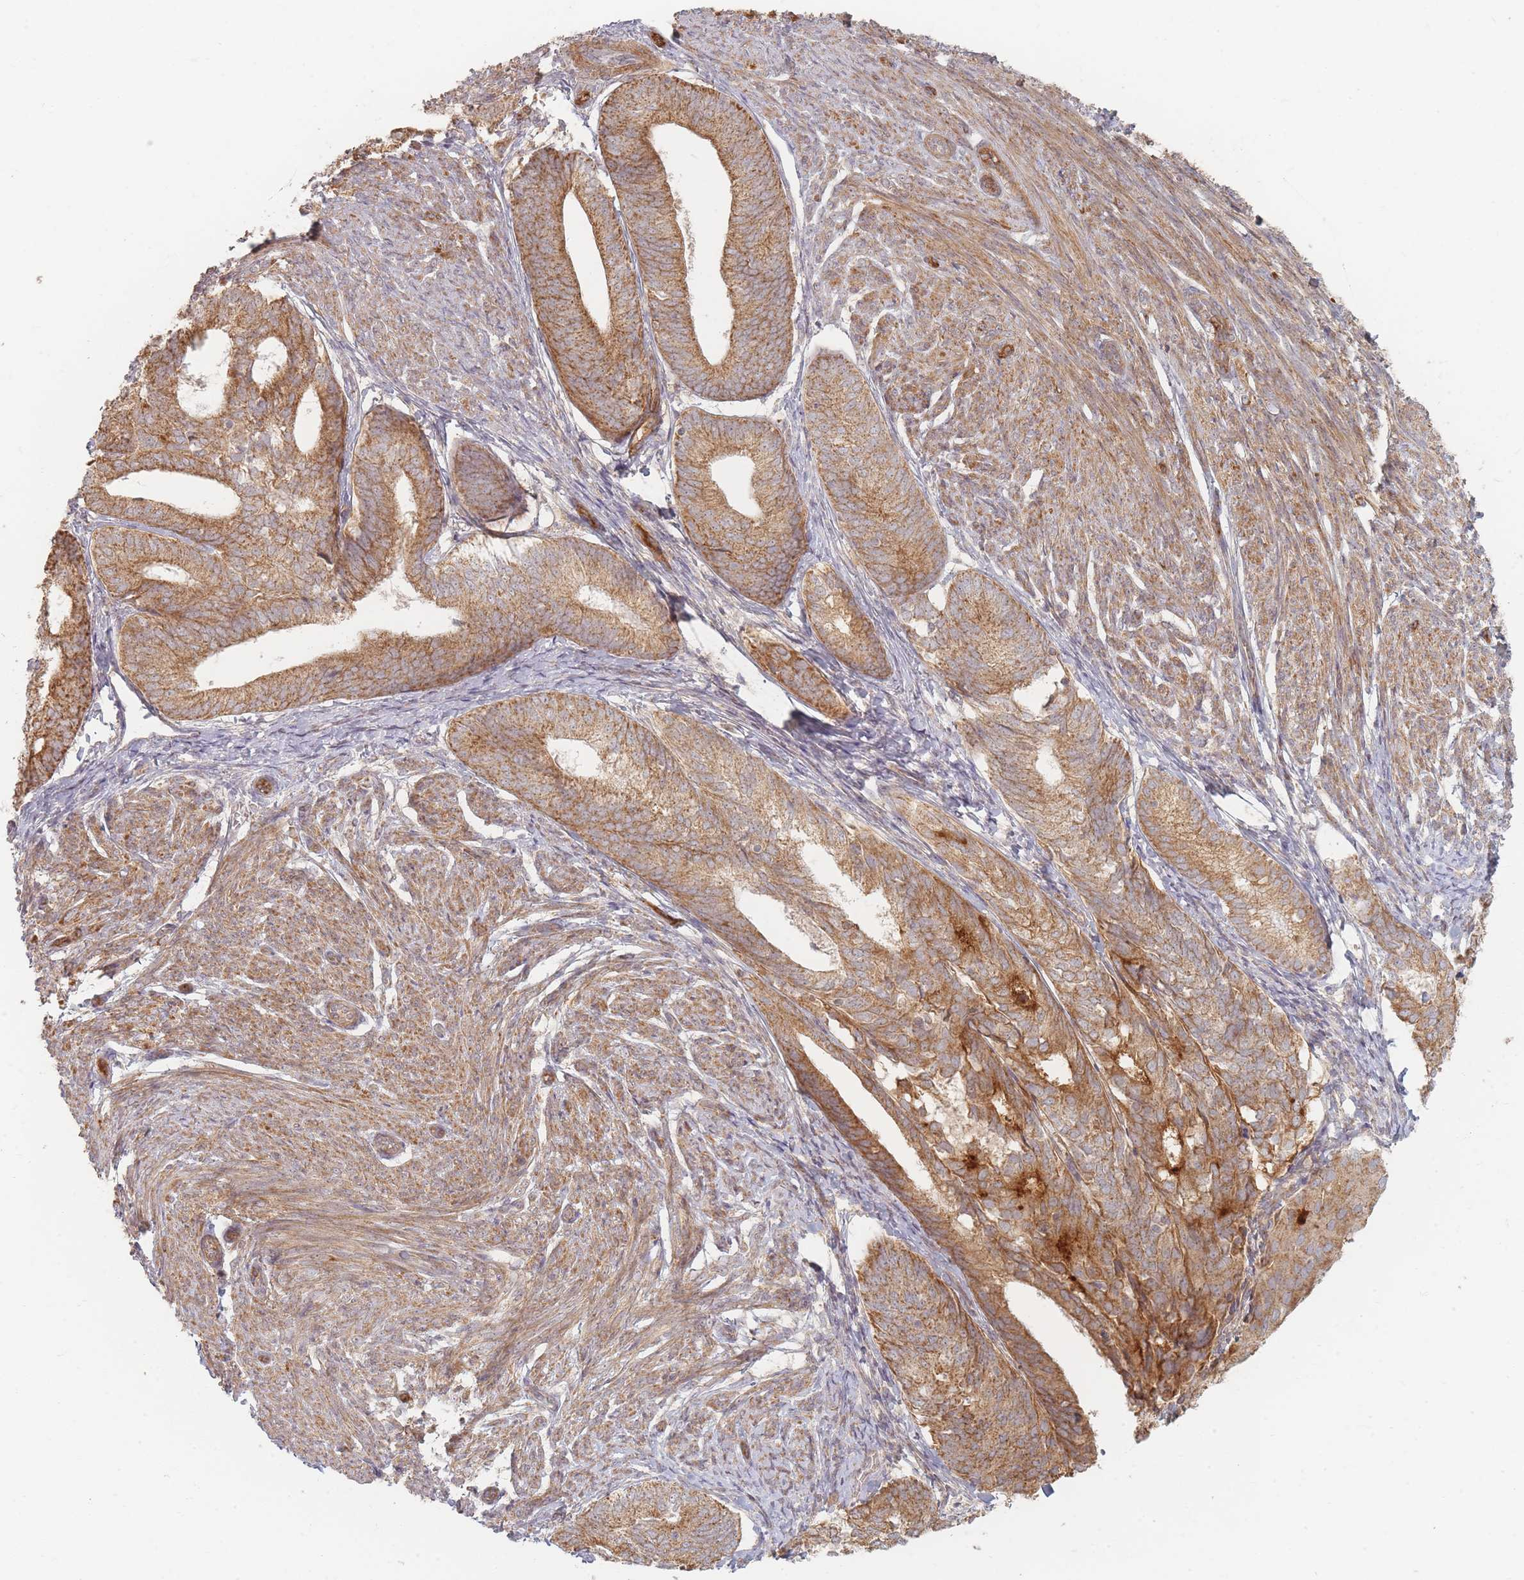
{"staining": {"intensity": "moderate", "quantity": ">75%", "location": "cytoplasmic/membranous"}, "tissue": "endometrial cancer", "cell_type": "Tumor cells", "image_type": "cancer", "snomed": [{"axis": "morphology", "description": "Adenocarcinoma, NOS"}, {"axis": "topography", "description": "Endometrium"}], "caption": "Endometrial cancer (adenocarcinoma) was stained to show a protein in brown. There is medium levels of moderate cytoplasmic/membranous expression in approximately >75% of tumor cells.", "gene": "MRPS6", "patient": {"sex": "female", "age": 87}}